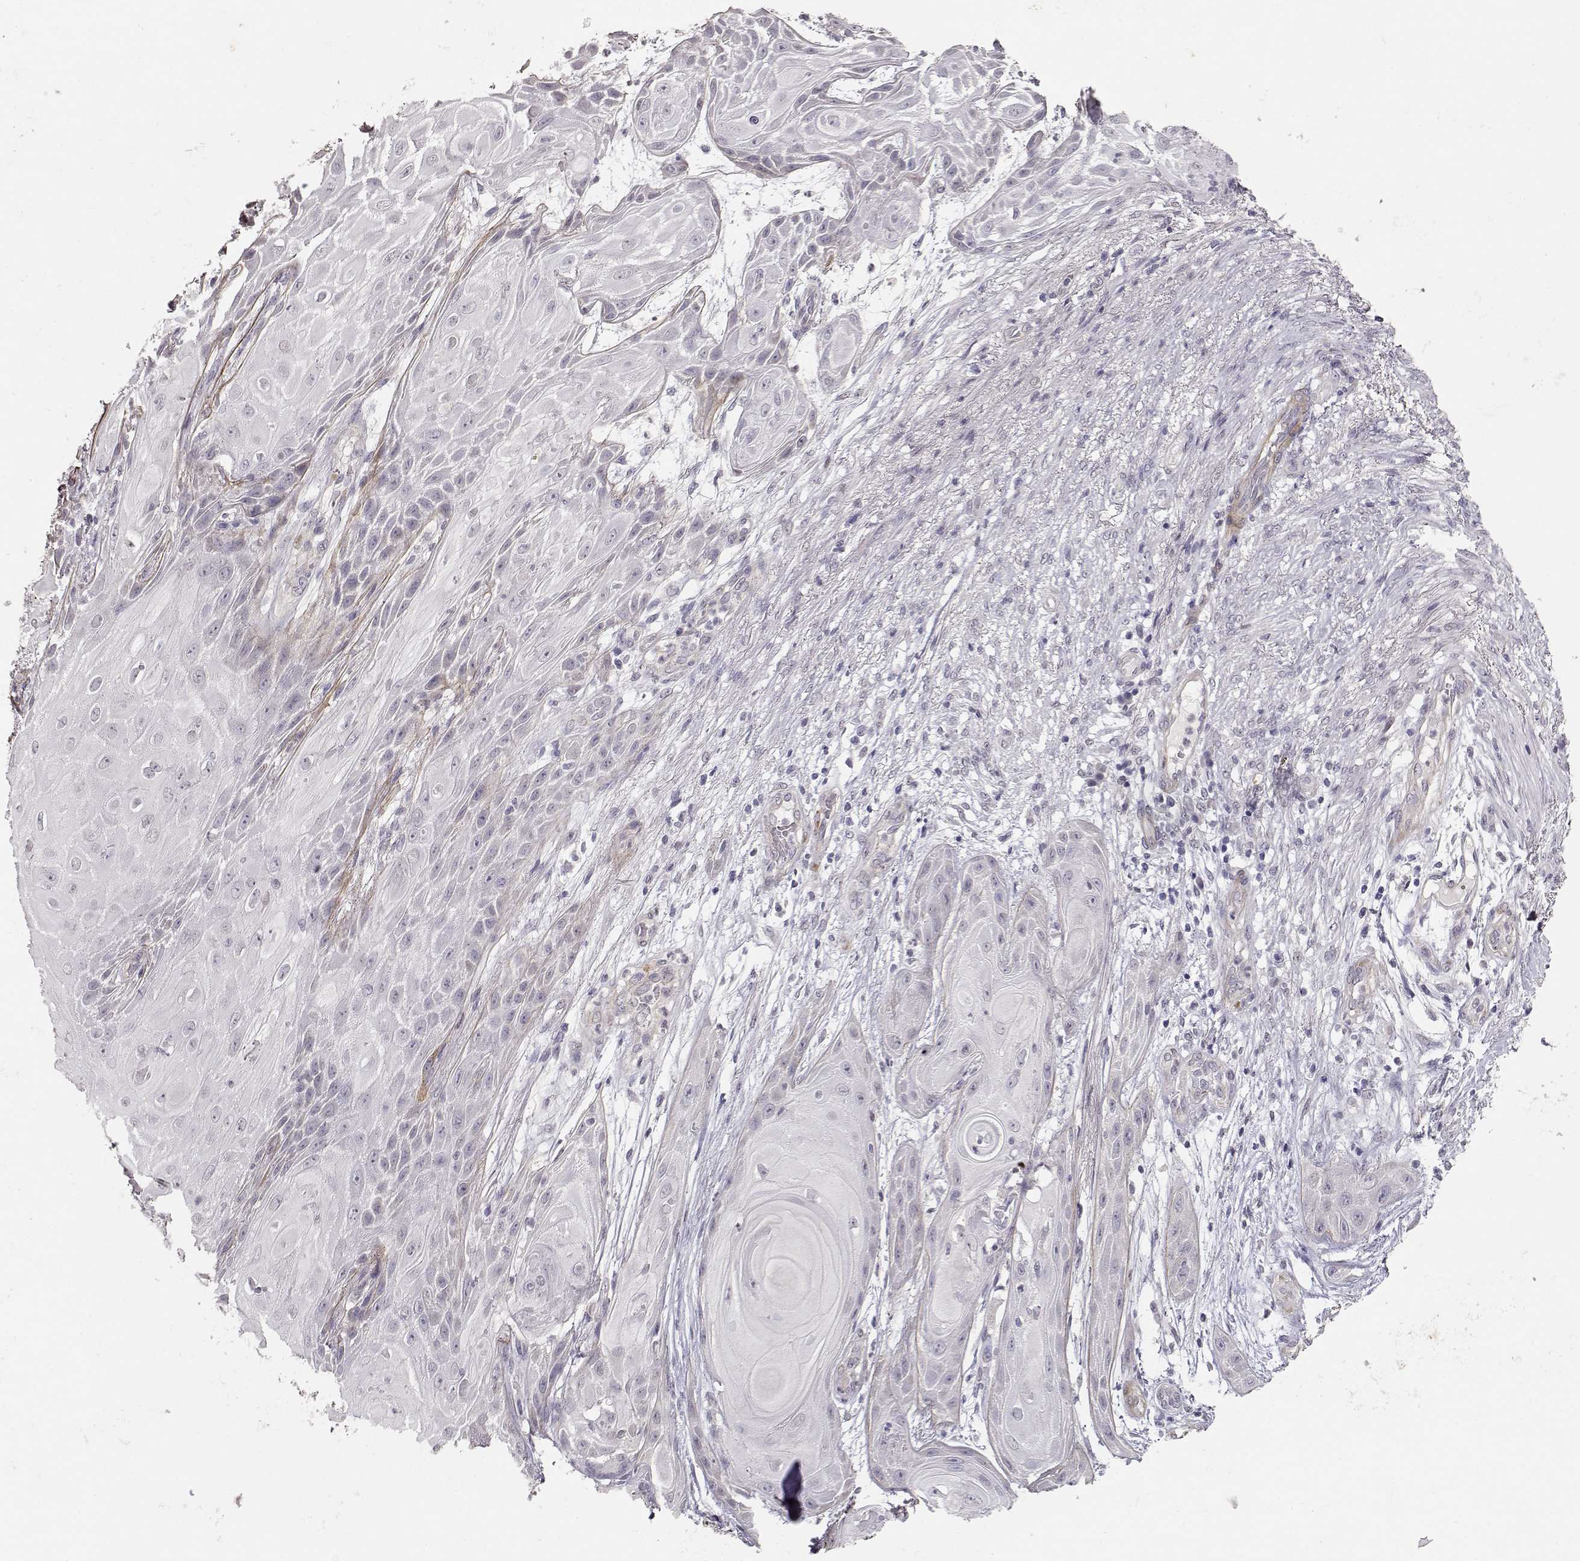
{"staining": {"intensity": "negative", "quantity": "none", "location": "none"}, "tissue": "skin cancer", "cell_type": "Tumor cells", "image_type": "cancer", "snomed": [{"axis": "morphology", "description": "Squamous cell carcinoma, NOS"}, {"axis": "topography", "description": "Skin"}], "caption": "The photomicrograph reveals no staining of tumor cells in skin cancer (squamous cell carcinoma).", "gene": "LAMA5", "patient": {"sex": "male", "age": 62}}